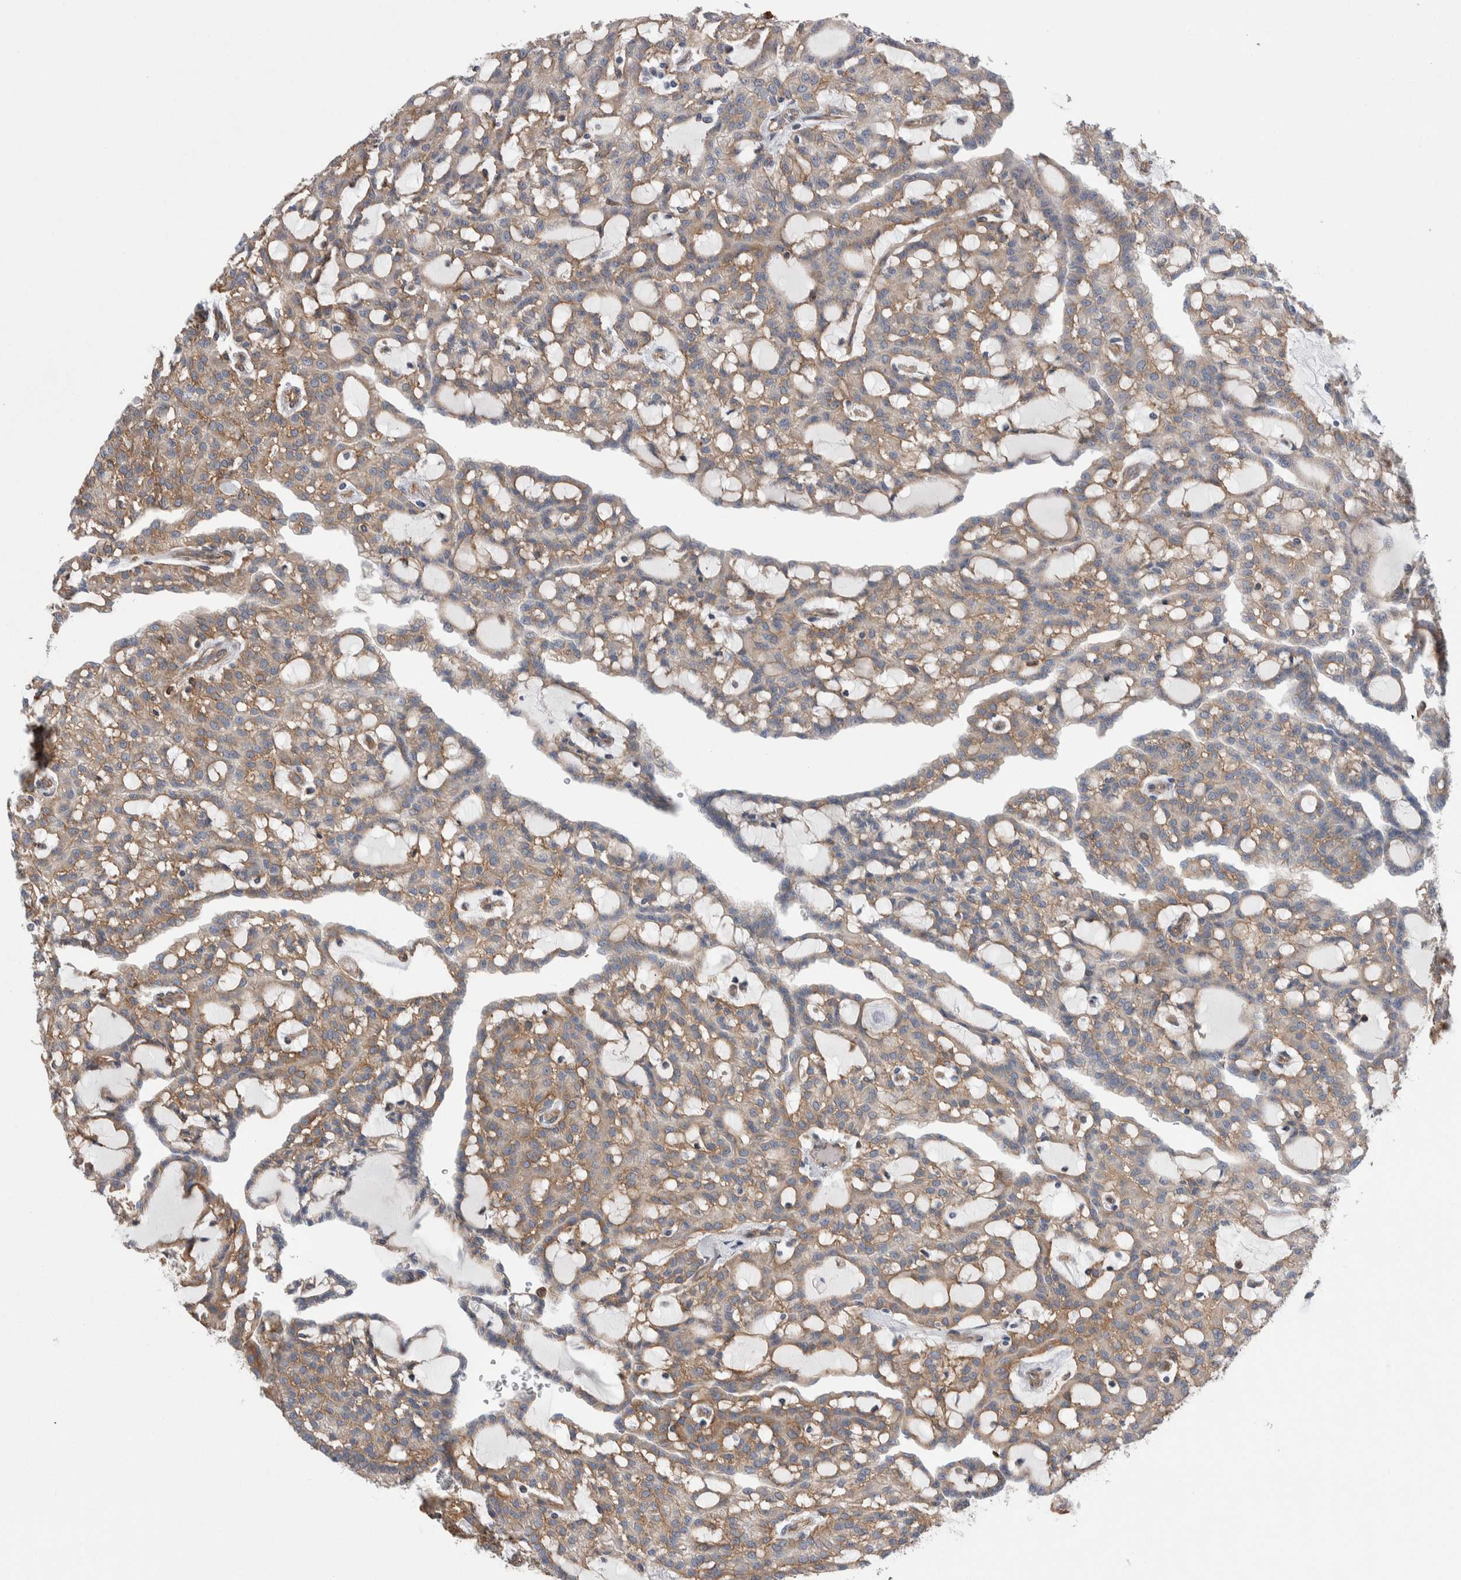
{"staining": {"intensity": "moderate", "quantity": "25%-75%", "location": "cytoplasmic/membranous"}, "tissue": "renal cancer", "cell_type": "Tumor cells", "image_type": "cancer", "snomed": [{"axis": "morphology", "description": "Adenocarcinoma, NOS"}, {"axis": "topography", "description": "Kidney"}], "caption": "Immunohistochemistry (IHC) (DAB (3,3'-diaminobenzidine)) staining of human renal cancer (adenocarcinoma) exhibits moderate cytoplasmic/membranous protein staining in approximately 25%-75% of tumor cells. The protein is stained brown, and the nuclei are stained in blue (DAB (3,3'-diaminobenzidine) IHC with brightfield microscopy, high magnification).", "gene": "KIF12", "patient": {"sex": "male", "age": 63}}